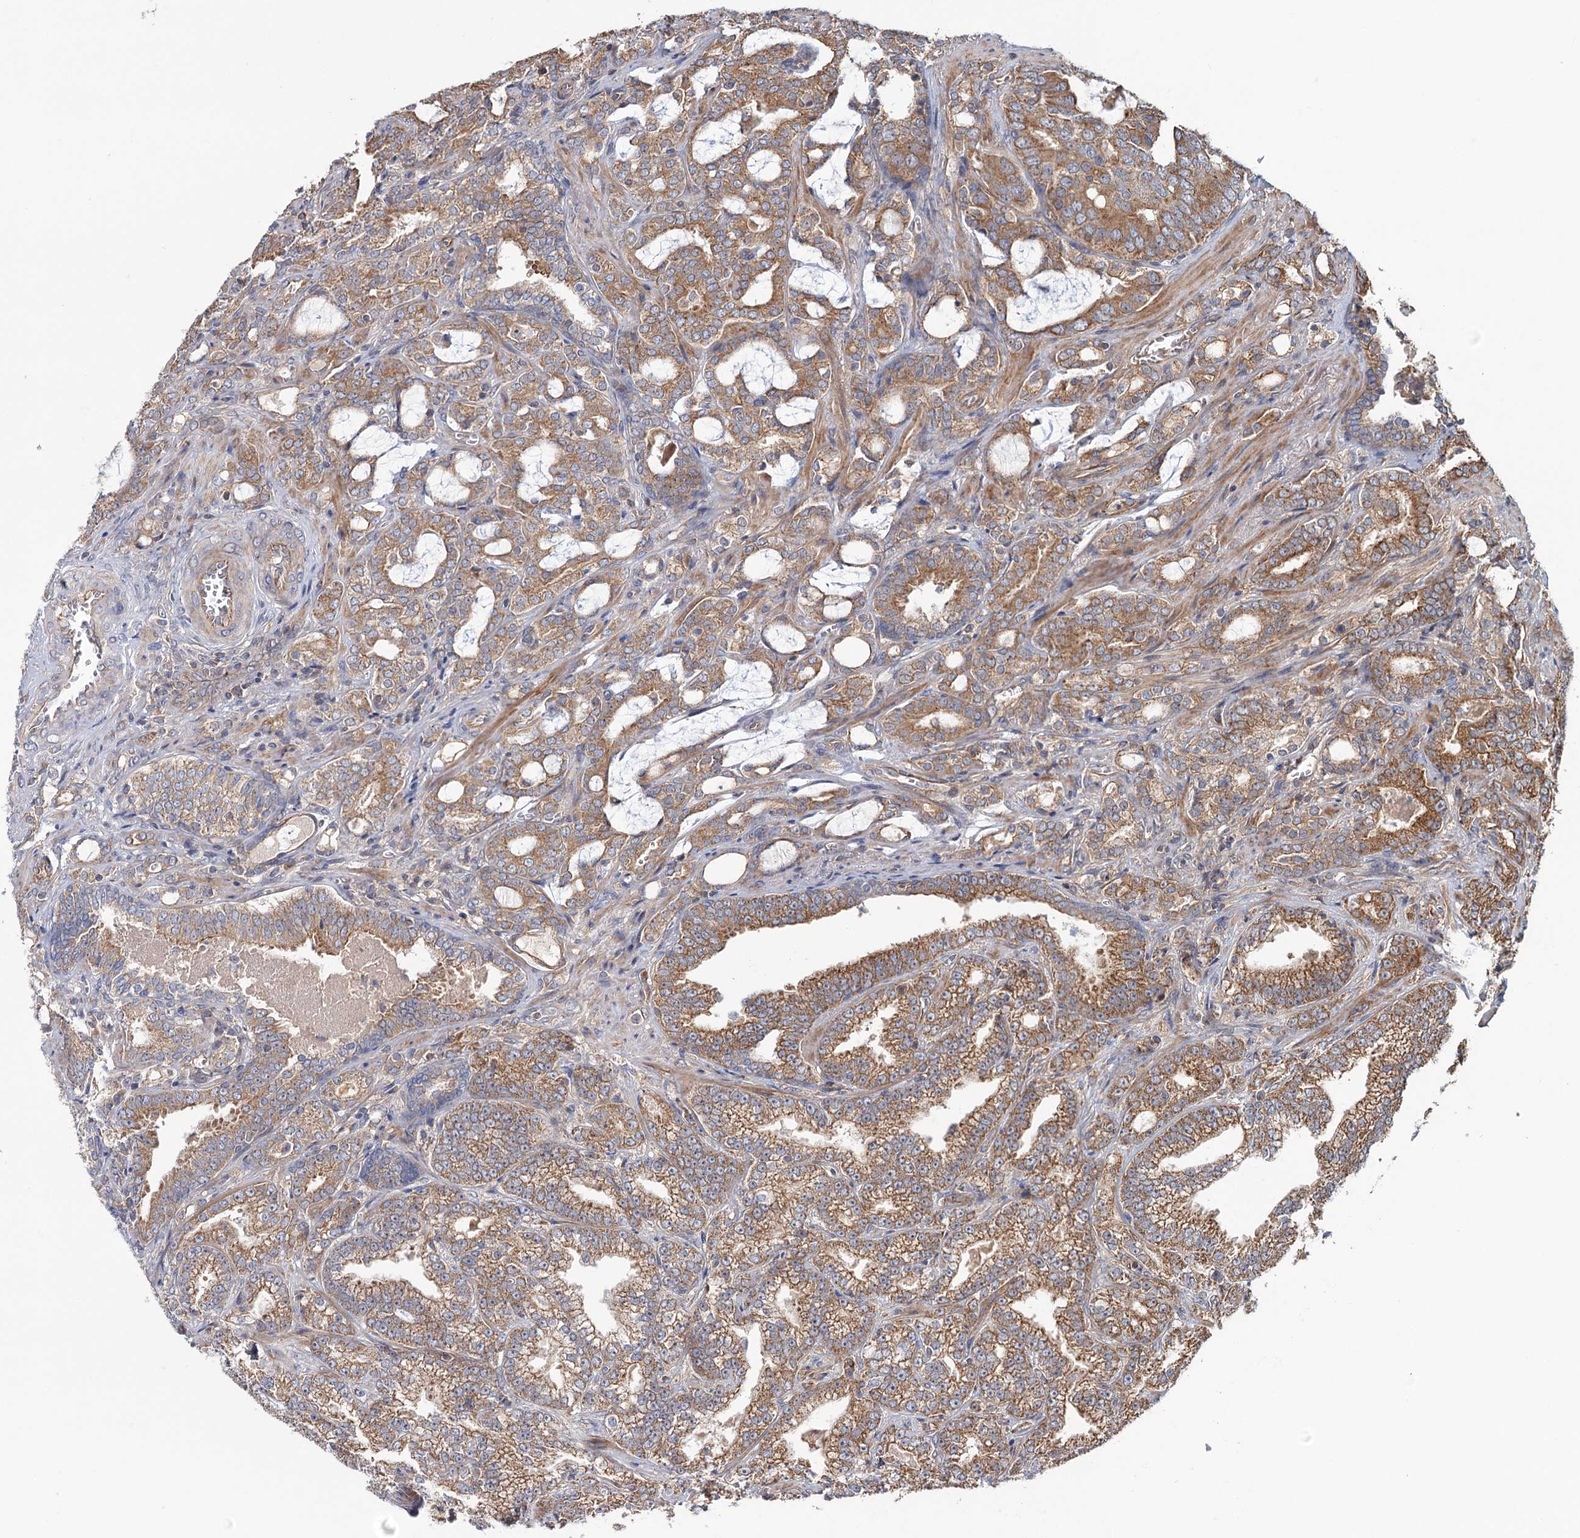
{"staining": {"intensity": "moderate", "quantity": ">75%", "location": "cytoplasmic/membranous"}, "tissue": "prostate cancer", "cell_type": "Tumor cells", "image_type": "cancer", "snomed": [{"axis": "morphology", "description": "Adenocarcinoma, High grade"}, {"axis": "topography", "description": "Prostate and seminal vesicle, NOS"}], "caption": "There is medium levels of moderate cytoplasmic/membranous staining in tumor cells of adenocarcinoma (high-grade) (prostate), as demonstrated by immunohistochemical staining (brown color).", "gene": "MTRR", "patient": {"sex": "male", "age": 67}}